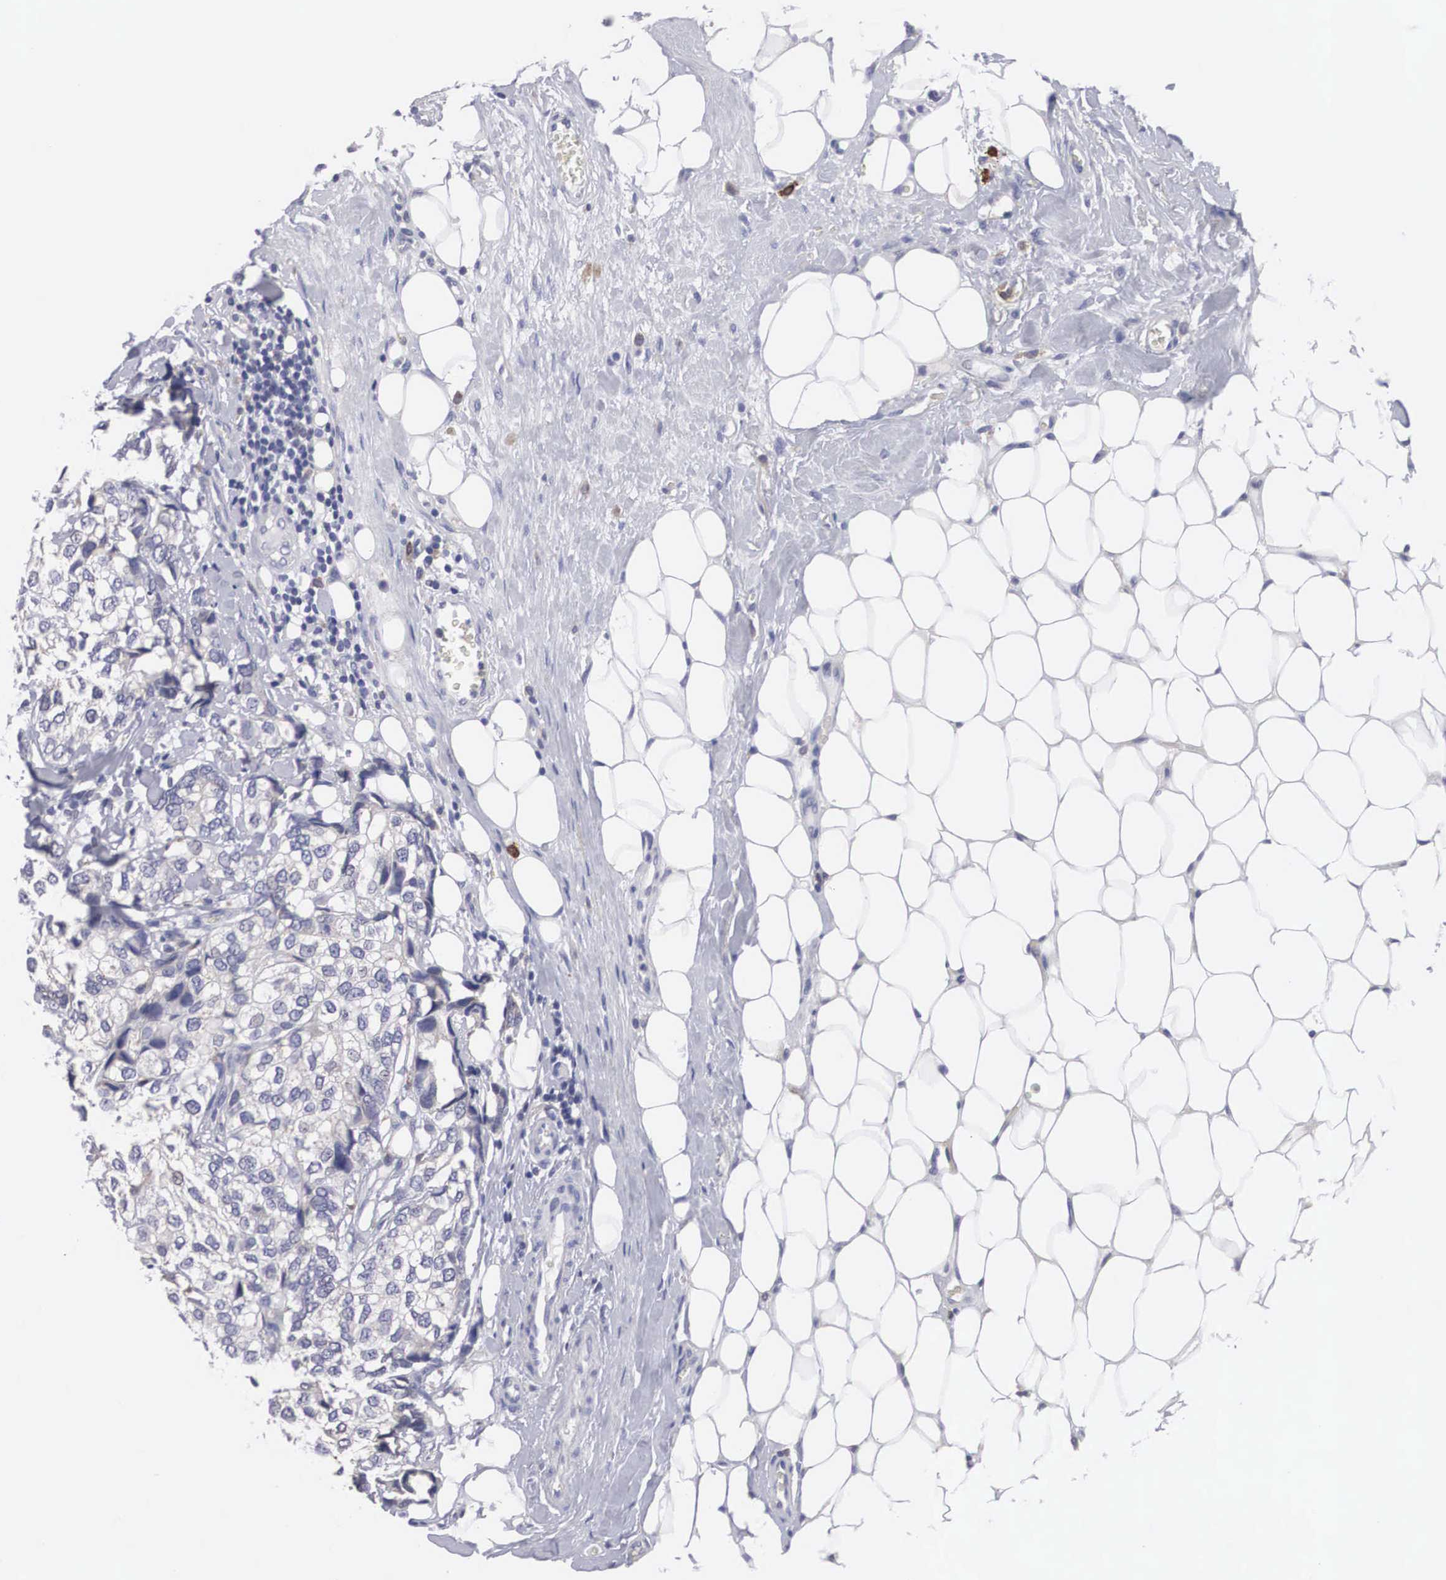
{"staining": {"intensity": "negative", "quantity": "none", "location": "none"}, "tissue": "breast cancer", "cell_type": "Tumor cells", "image_type": "cancer", "snomed": [{"axis": "morphology", "description": "Duct carcinoma"}, {"axis": "topography", "description": "Breast"}], "caption": "Tumor cells show no significant expression in breast intraductal carcinoma. (Stains: DAB IHC with hematoxylin counter stain, Microscopy: brightfield microscopy at high magnification).", "gene": "HMOX1", "patient": {"sex": "female", "age": 68}}